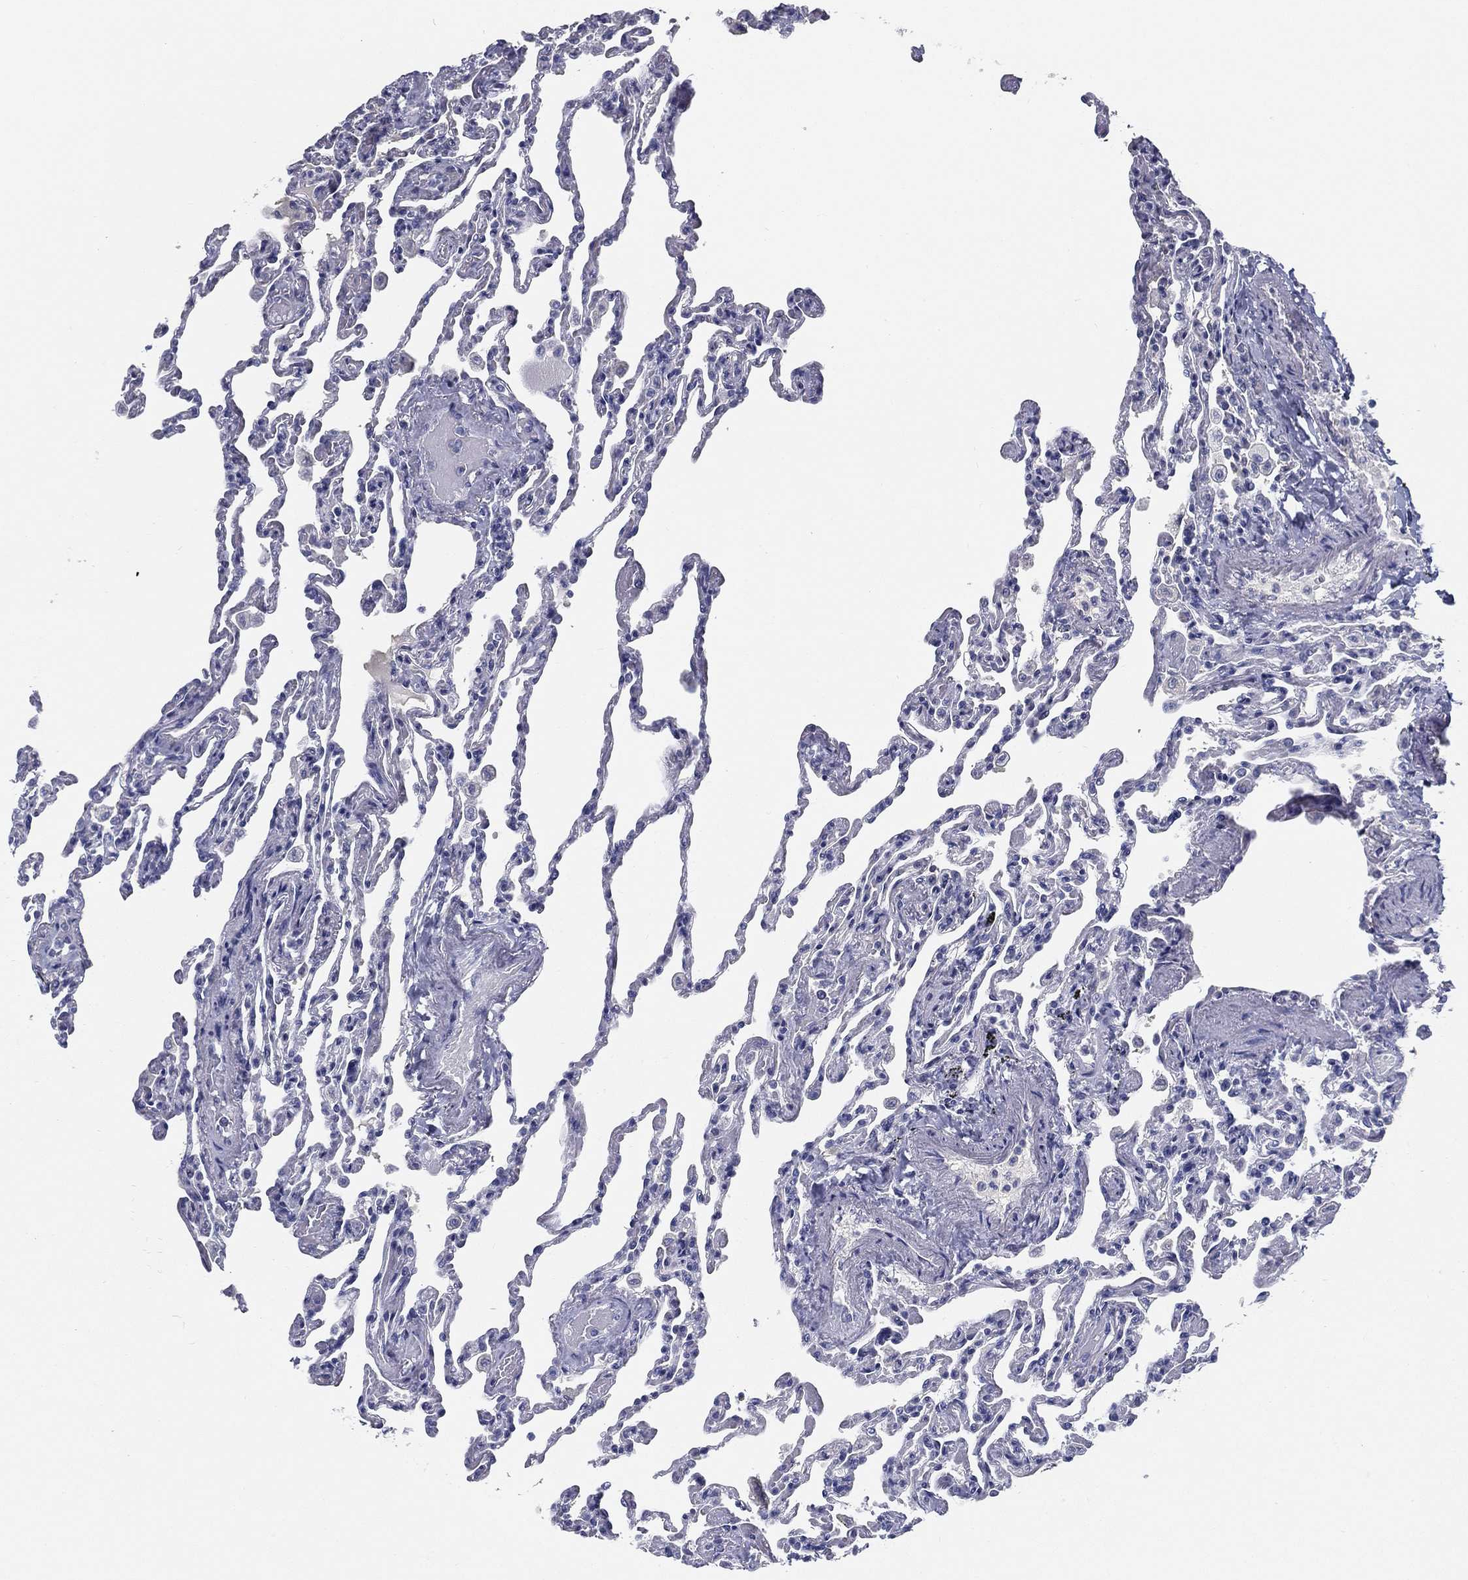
{"staining": {"intensity": "negative", "quantity": "none", "location": "none"}, "tissue": "lung", "cell_type": "Alveolar cells", "image_type": "normal", "snomed": [{"axis": "morphology", "description": "Normal tissue, NOS"}, {"axis": "topography", "description": "Lung"}], "caption": "Immunohistochemical staining of unremarkable lung demonstrates no significant positivity in alveolar cells. (Brightfield microscopy of DAB immunohistochemistry at high magnification).", "gene": "STS", "patient": {"sex": "female", "age": 43}}